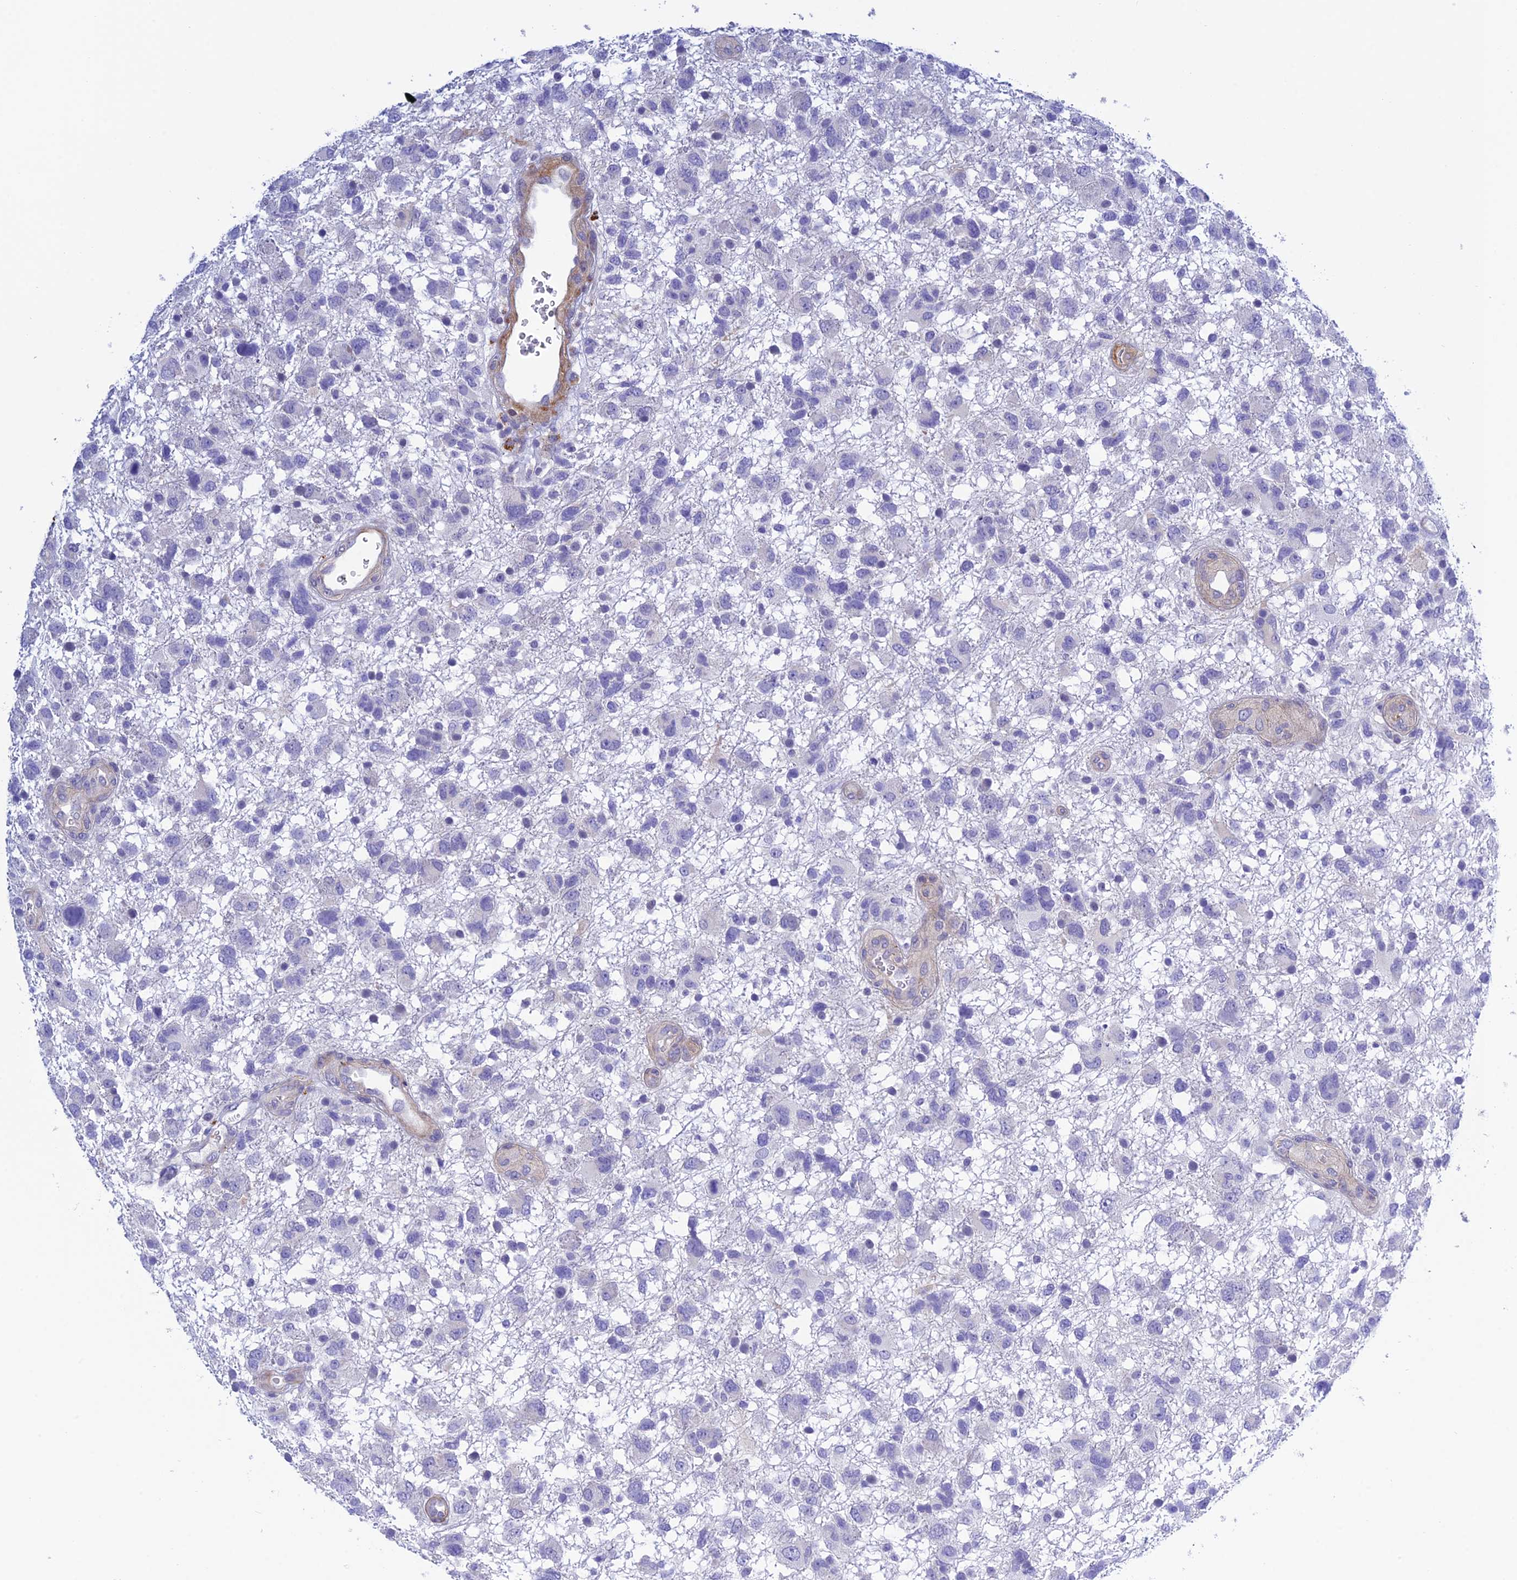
{"staining": {"intensity": "negative", "quantity": "none", "location": "none"}, "tissue": "glioma", "cell_type": "Tumor cells", "image_type": "cancer", "snomed": [{"axis": "morphology", "description": "Glioma, malignant, High grade"}, {"axis": "topography", "description": "Brain"}], "caption": "The micrograph displays no significant staining in tumor cells of glioma. The staining is performed using DAB brown chromogen with nuclei counter-stained in using hematoxylin.", "gene": "ZDHHC16", "patient": {"sex": "male", "age": 61}}